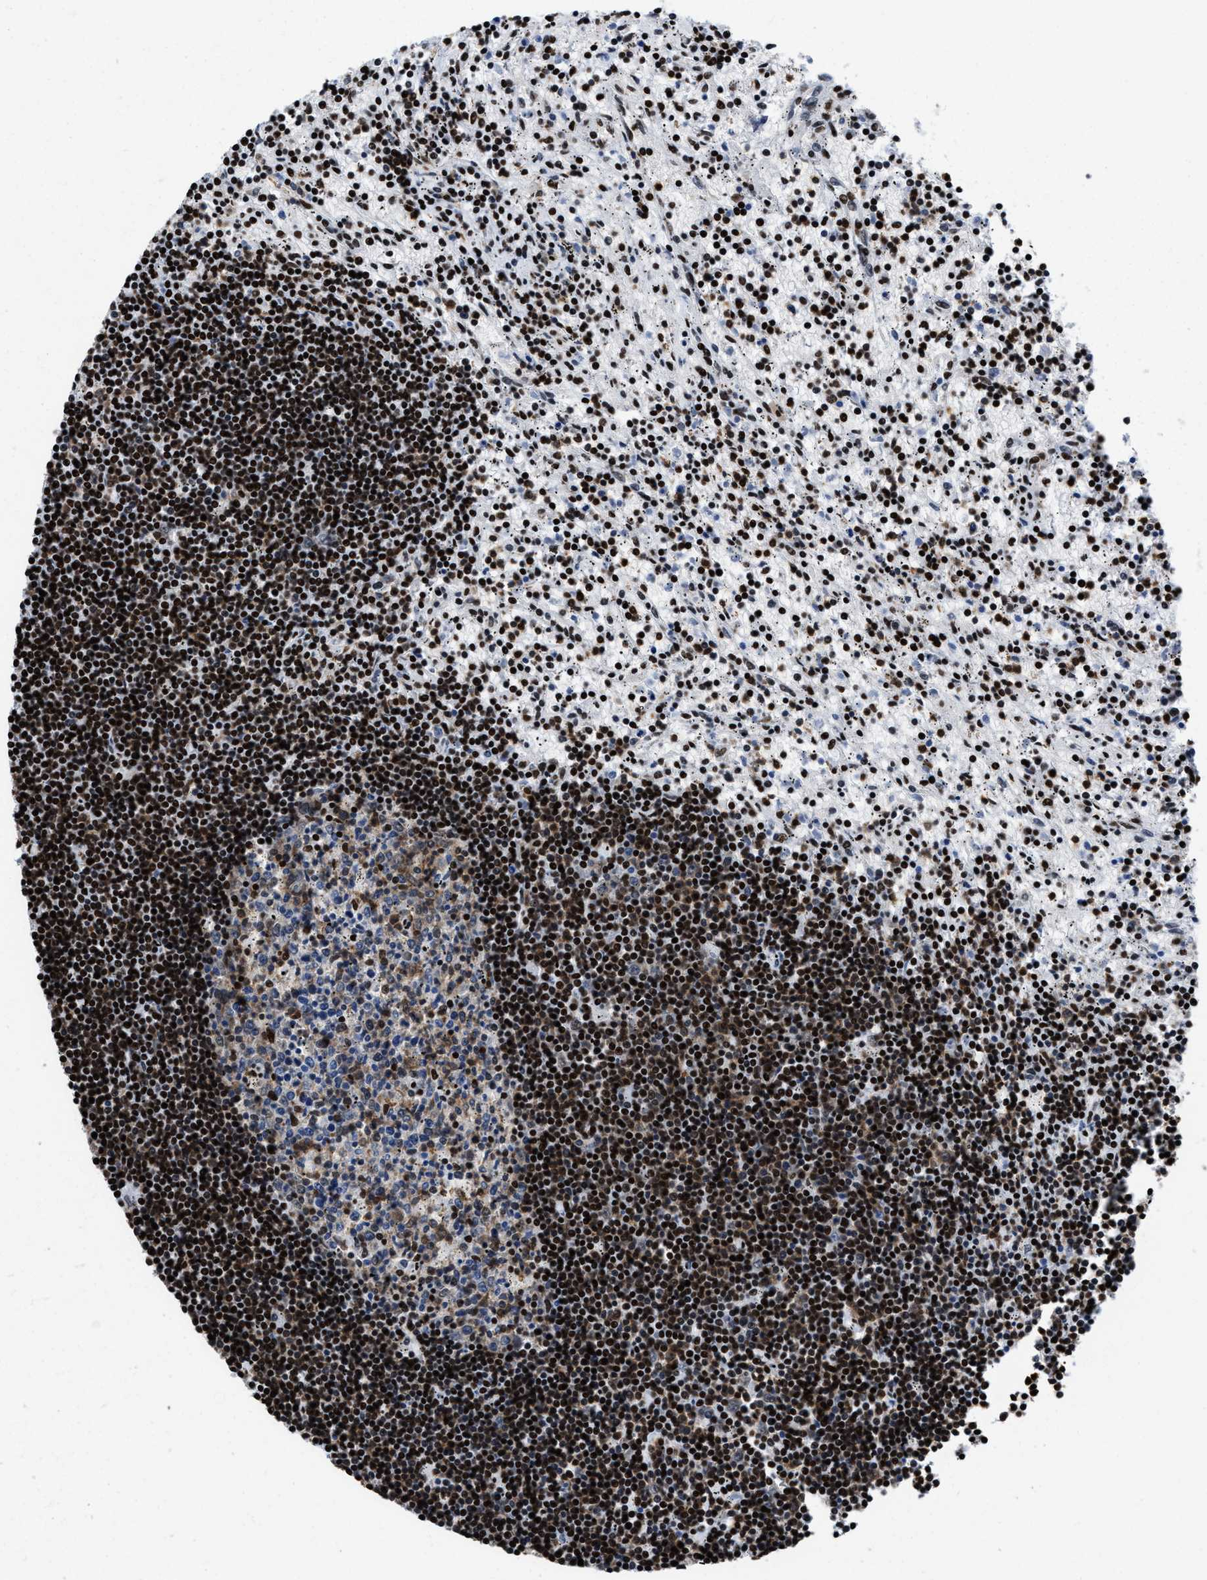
{"staining": {"intensity": "strong", "quantity": ">75%", "location": "nuclear"}, "tissue": "lymphoma", "cell_type": "Tumor cells", "image_type": "cancer", "snomed": [{"axis": "morphology", "description": "Malignant lymphoma, non-Hodgkin's type, Low grade"}, {"axis": "topography", "description": "Spleen"}], "caption": "Brown immunohistochemical staining in lymphoma exhibits strong nuclear expression in approximately >75% of tumor cells. Nuclei are stained in blue.", "gene": "SMARCC2", "patient": {"sex": "male", "age": 76}}